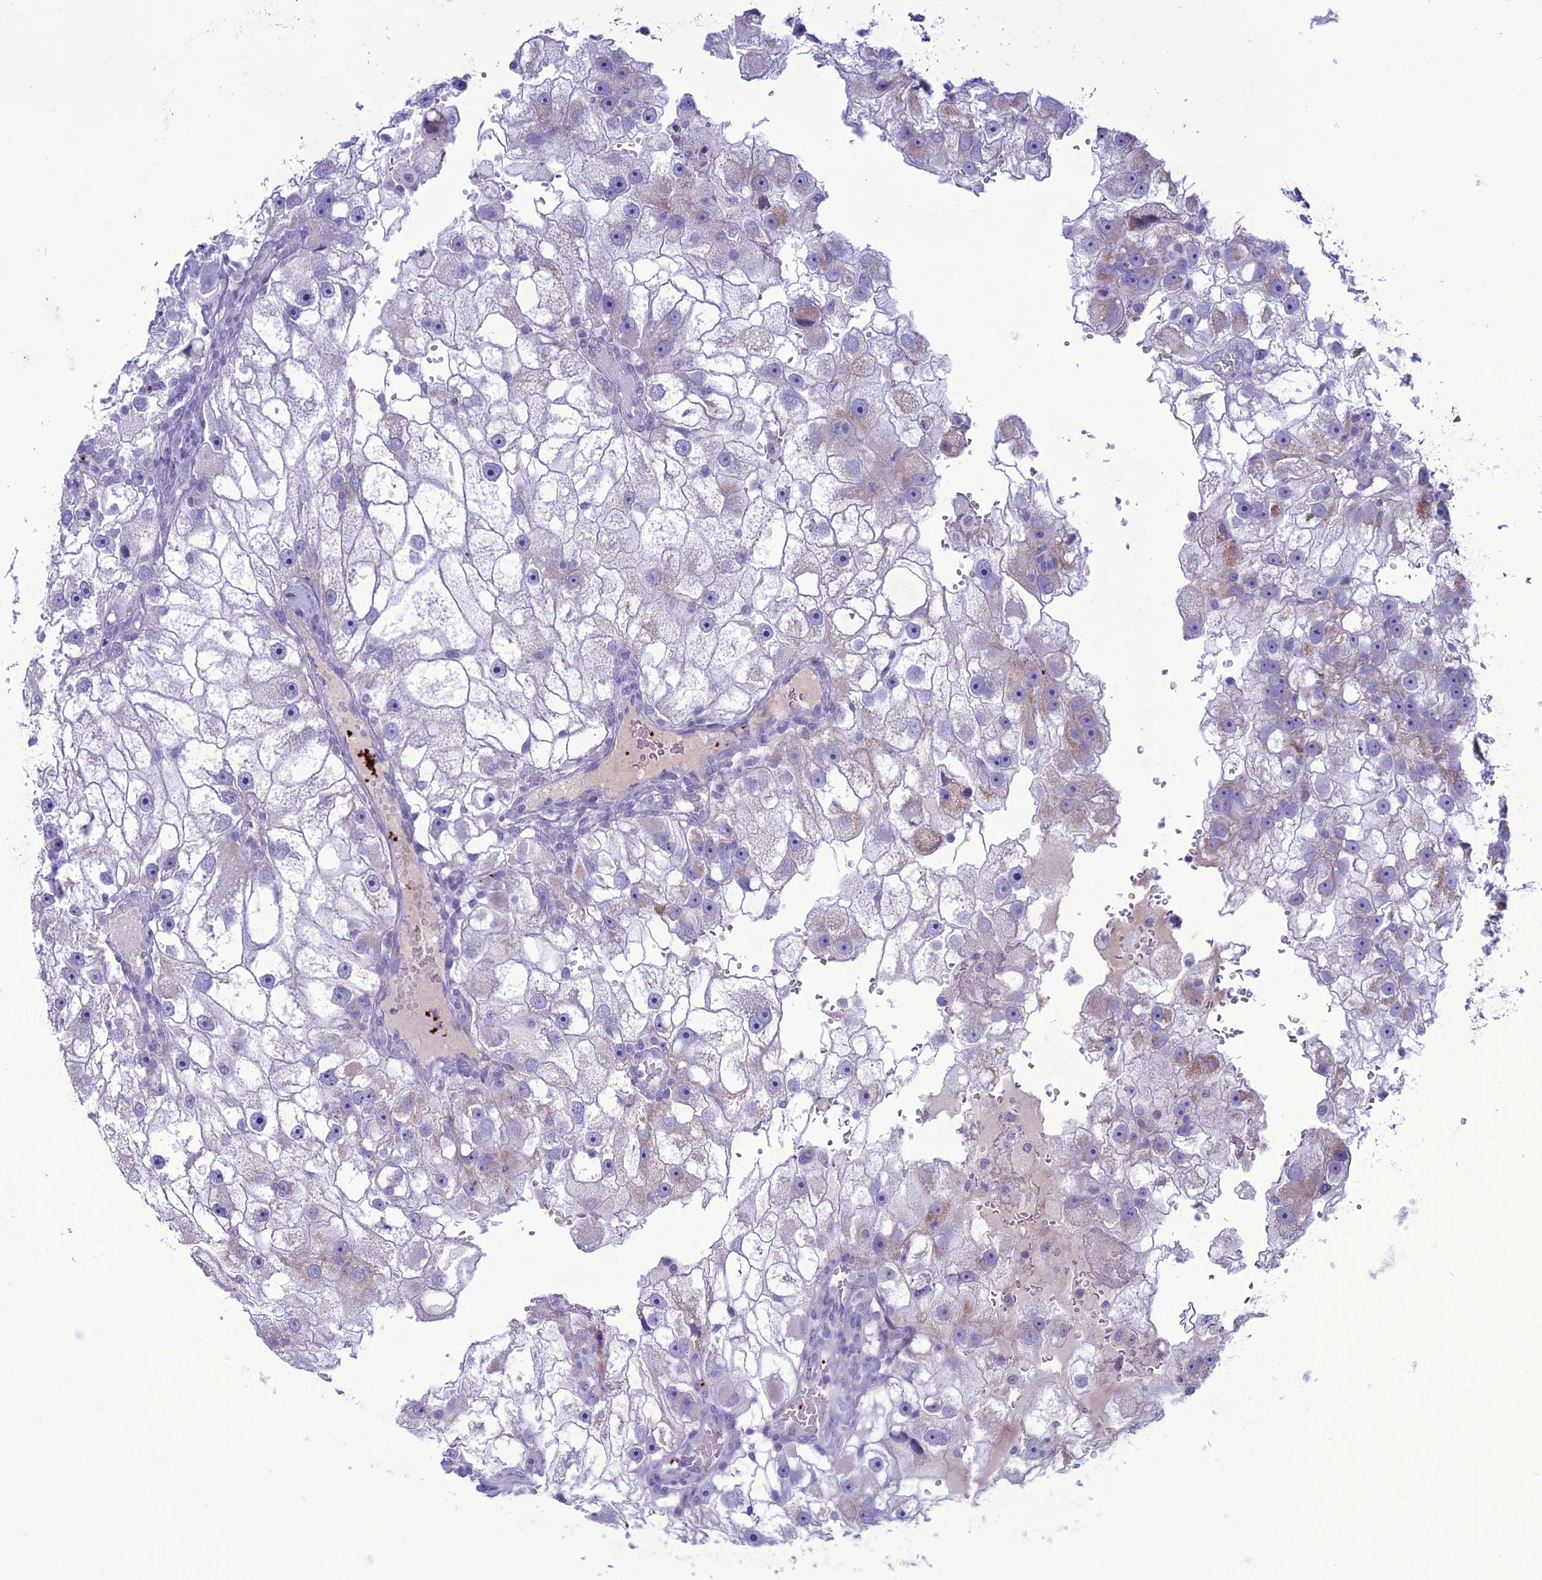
{"staining": {"intensity": "negative", "quantity": "none", "location": "none"}, "tissue": "renal cancer", "cell_type": "Tumor cells", "image_type": "cancer", "snomed": [{"axis": "morphology", "description": "Adenocarcinoma, NOS"}, {"axis": "topography", "description": "Kidney"}], "caption": "High magnification brightfield microscopy of renal cancer stained with DAB (3,3'-diaminobenzidine) (brown) and counterstained with hematoxylin (blue): tumor cells show no significant positivity.", "gene": "C21orf140", "patient": {"sex": "male", "age": 63}}